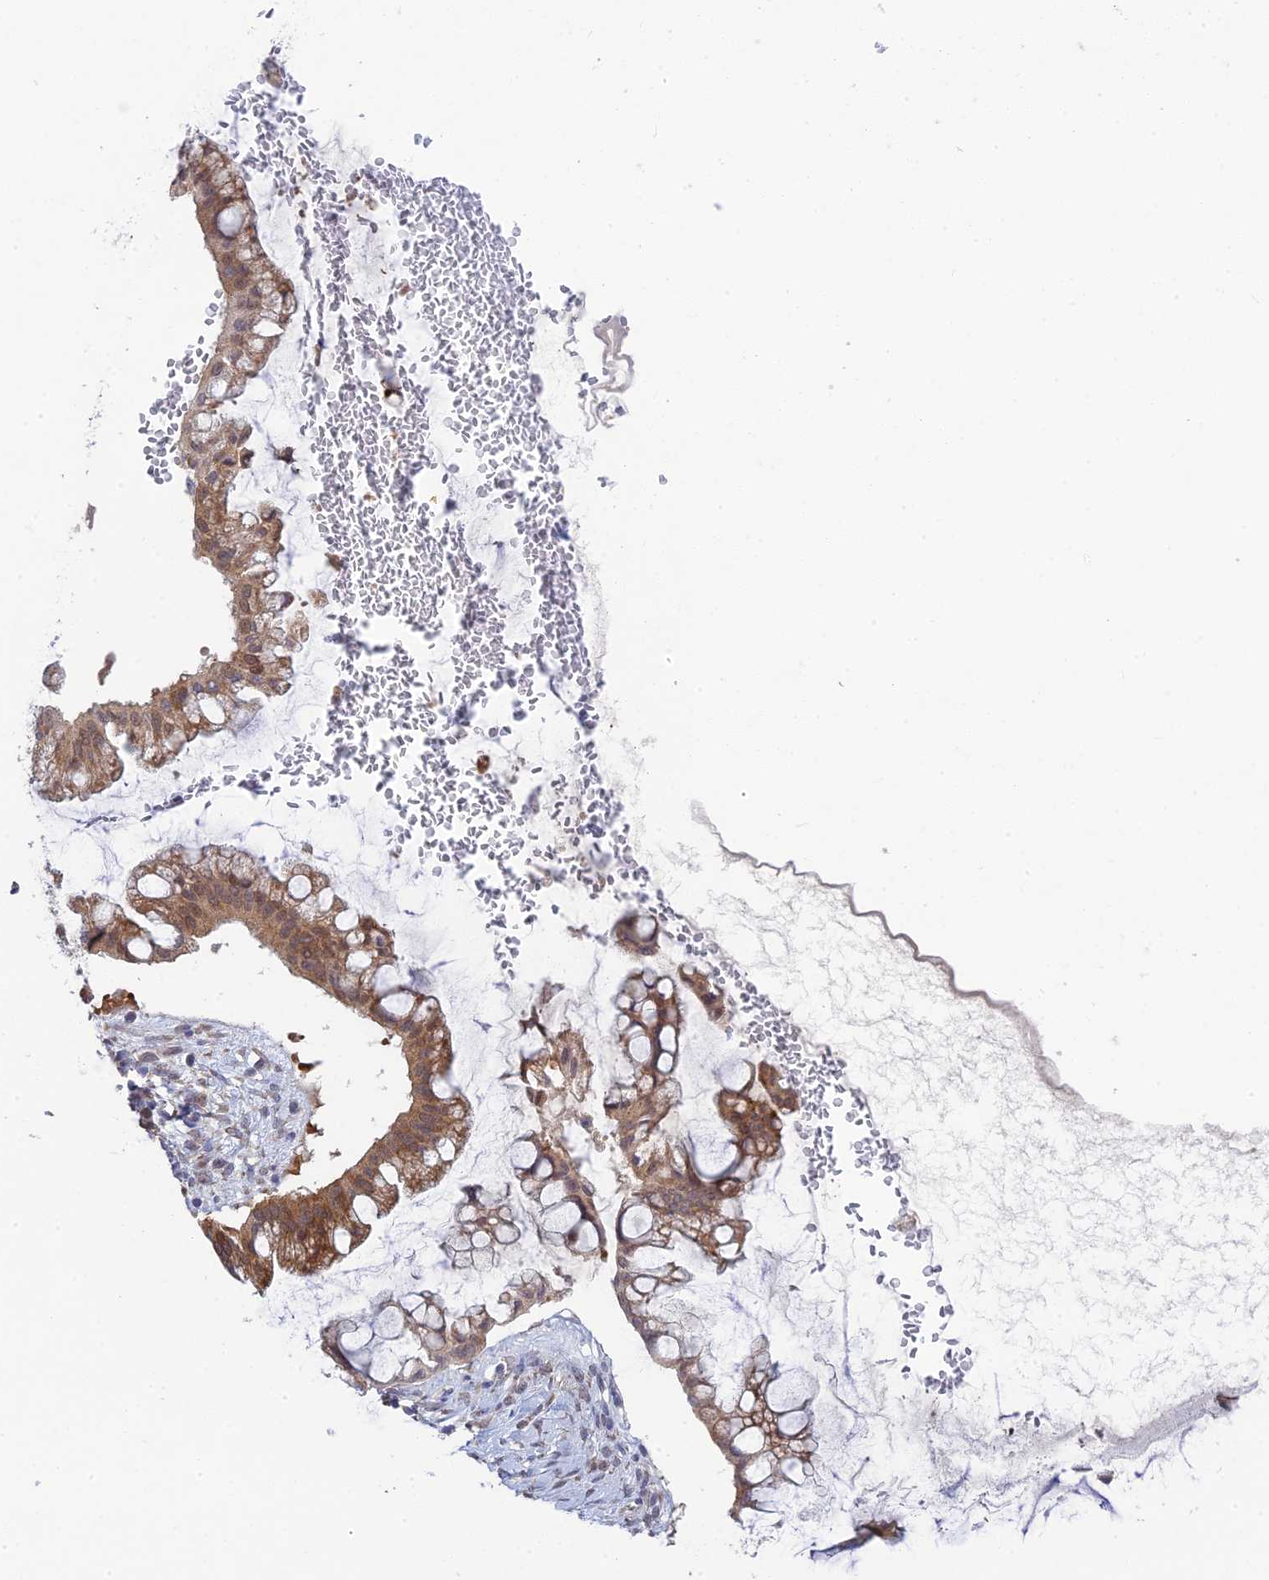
{"staining": {"intensity": "moderate", "quantity": ">75%", "location": "cytoplasmic/membranous"}, "tissue": "ovarian cancer", "cell_type": "Tumor cells", "image_type": "cancer", "snomed": [{"axis": "morphology", "description": "Cystadenocarcinoma, mucinous, NOS"}, {"axis": "topography", "description": "Ovary"}], "caption": "Ovarian mucinous cystadenocarcinoma stained with a brown dye reveals moderate cytoplasmic/membranous positive expression in about >75% of tumor cells.", "gene": "INCA1", "patient": {"sex": "female", "age": 73}}